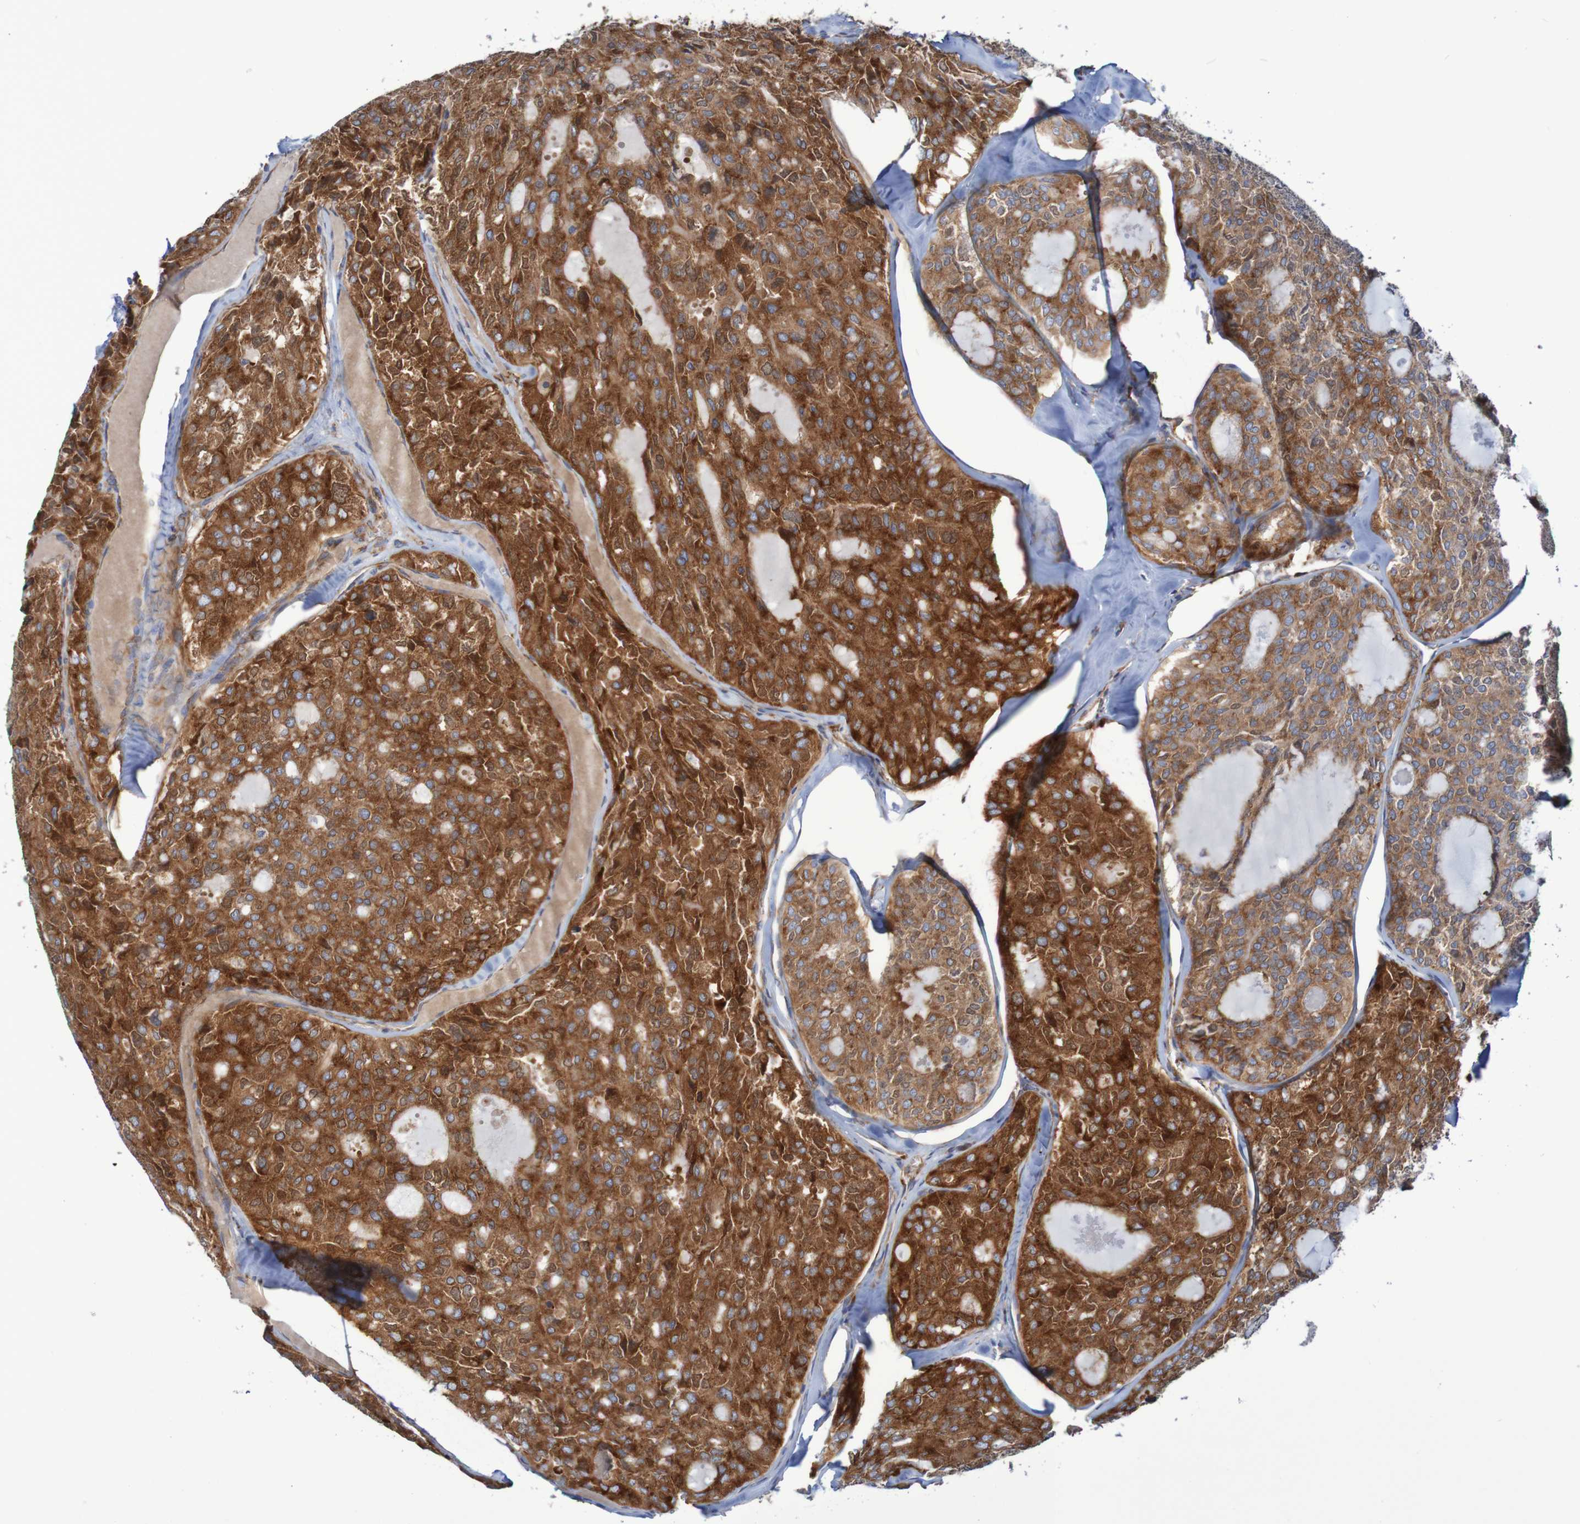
{"staining": {"intensity": "strong", "quantity": ">75%", "location": "cytoplasmic/membranous"}, "tissue": "thyroid cancer", "cell_type": "Tumor cells", "image_type": "cancer", "snomed": [{"axis": "morphology", "description": "Follicular adenoma carcinoma, NOS"}, {"axis": "topography", "description": "Thyroid gland"}], "caption": "Immunohistochemistry (IHC) micrograph of neoplastic tissue: follicular adenoma carcinoma (thyroid) stained using IHC reveals high levels of strong protein expression localized specifically in the cytoplasmic/membranous of tumor cells, appearing as a cytoplasmic/membranous brown color.", "gene": "FXR2", "patient": {"sex": "male", "age": 75}}